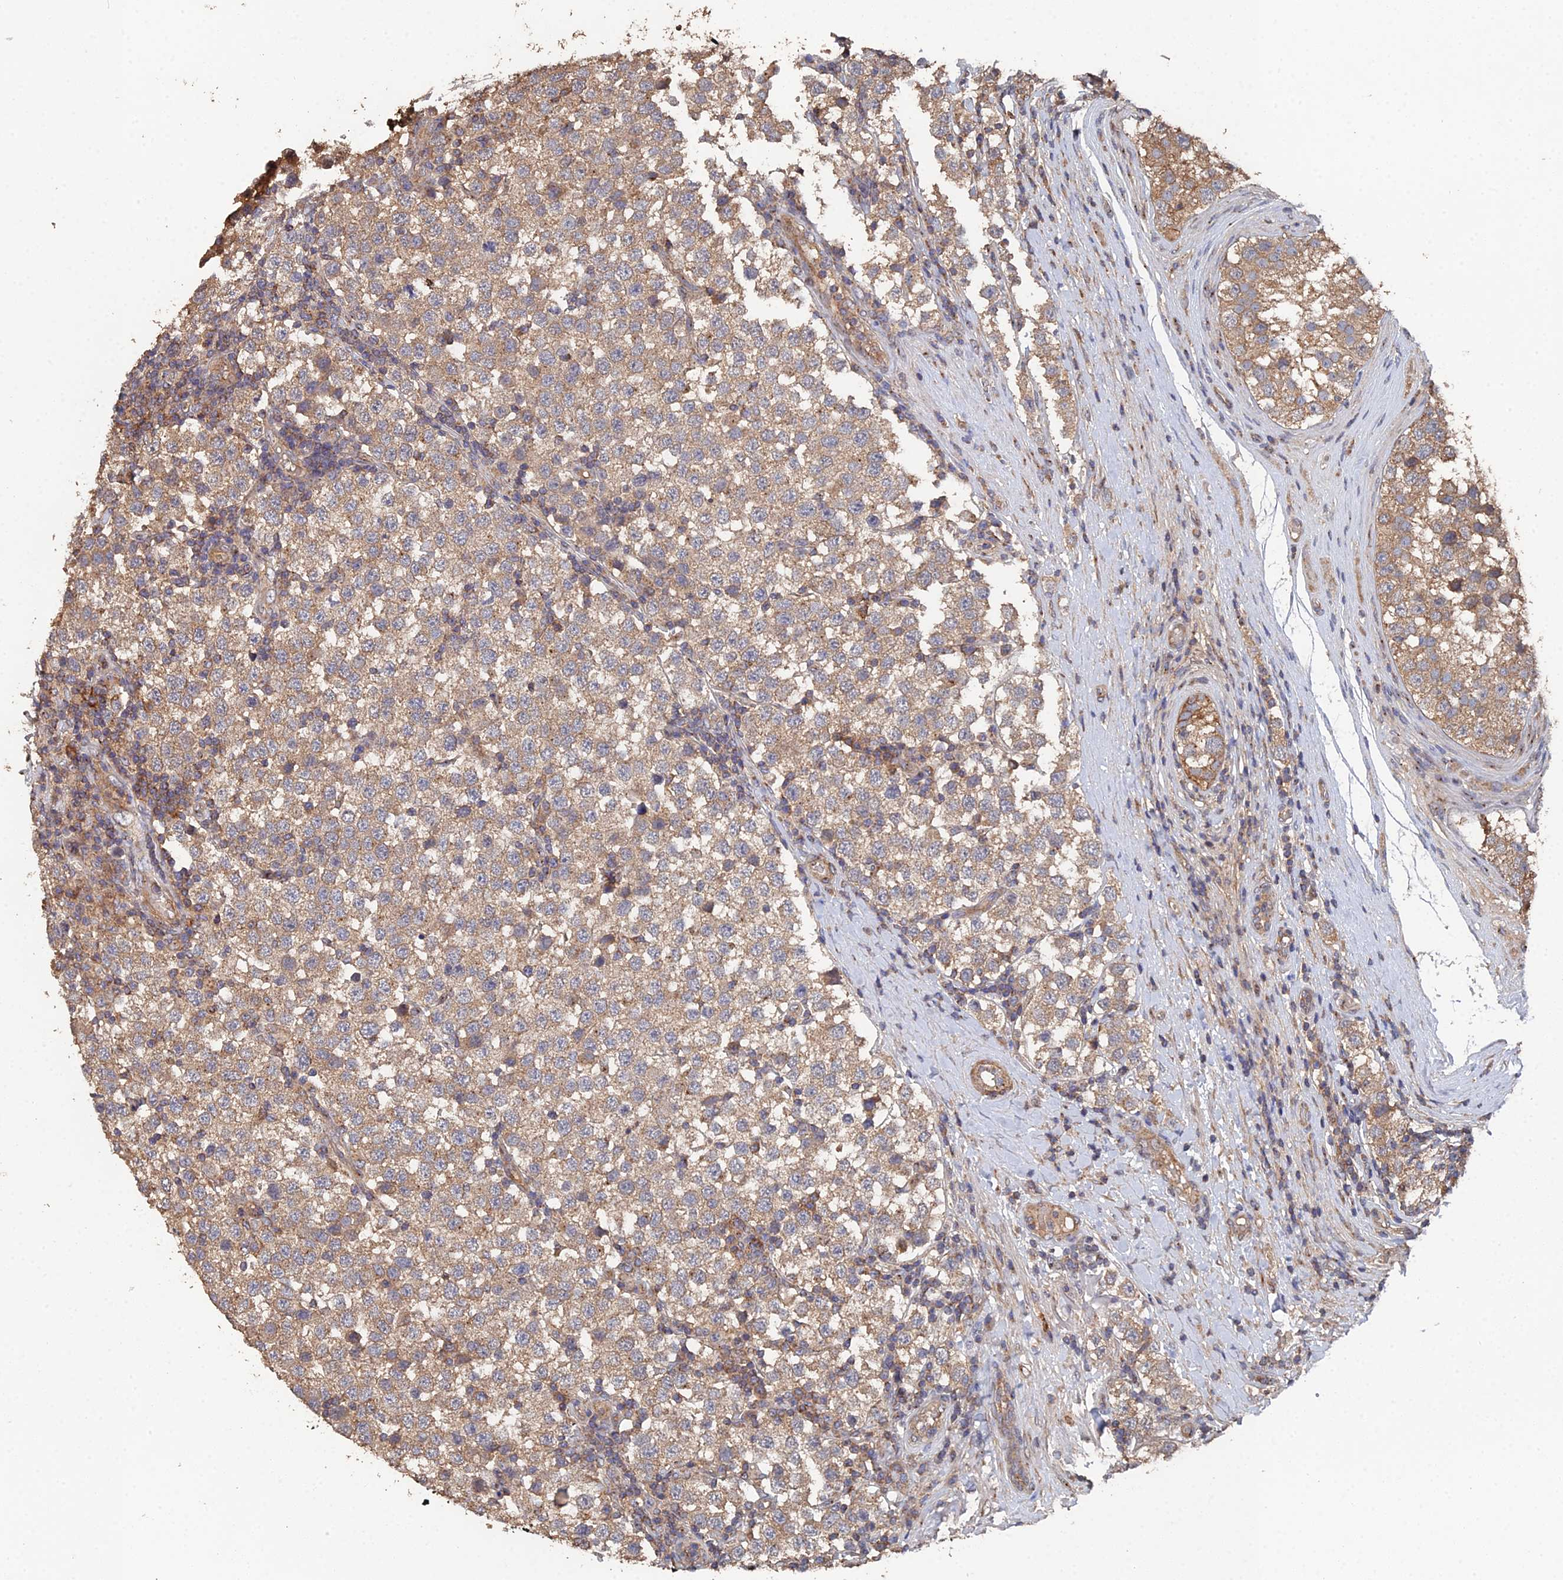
{"staining": {"intensity": "moderate", "quantity": ">75%", "location": "cytoplasmic/membranous"}, "tissue": "testis cancer", "cell_type": "Tumor cells", "image_type": "cancer", "snomed": [{"axis": "morphology", "description": "Seminoma, NOS"}, {"axis": "topography", "description": "Testis"}], "caption": "Testis seminoma tissue displays moderate cytoplasmic/membranous staining in about >75% of tumor cells, visualized by immunohistochemistry. The protein is shown in brown color, while the nuclei are stained blue.", "gene": "SPANXN4", "patient": {"sex": "male", "age": 34}}